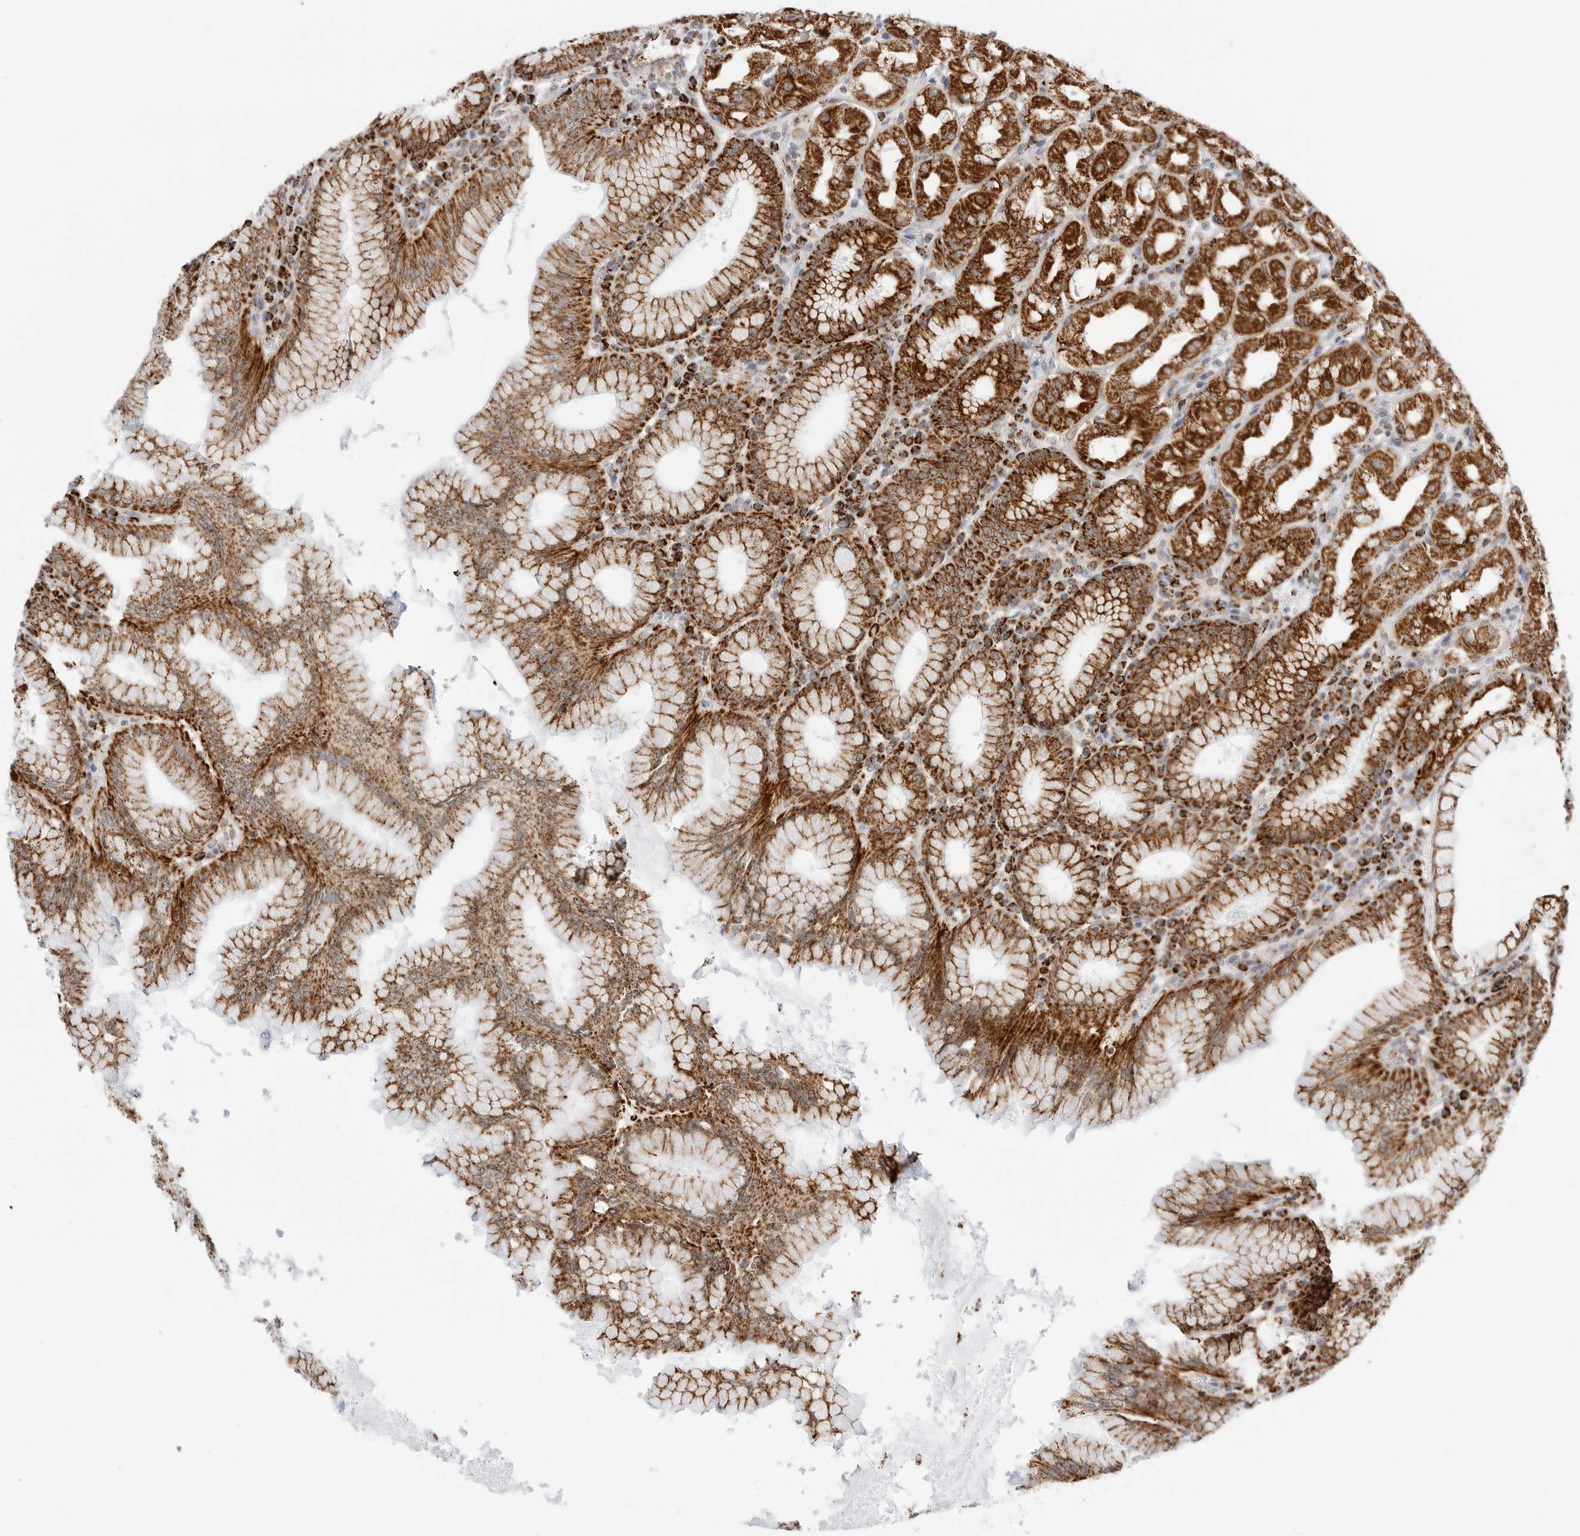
{"staining": {"intensity": "strong", "quantity": ">75%", "location": "cytoplasmic/membranous"}, "tissue": "stomach", "cell_type": "Glandular cells", "image_type": "normal", "snomed": [{"axis": "morphology", "description": "Normal tissue, NOS"}, {"axis": "topography", "description": "Stomach"}, {"axis": "topography", "description": "Stomach, lower"}], "caption": "Immunohistochemical staining of benign human stomach demonstrates strong cytoplasmic/membranous protein positivity in approximately >75% of glandular cells. Nuclei are stained in blue.", "gene": "ATP5IF1", "patient": {"sex": "female", "age": 56}}